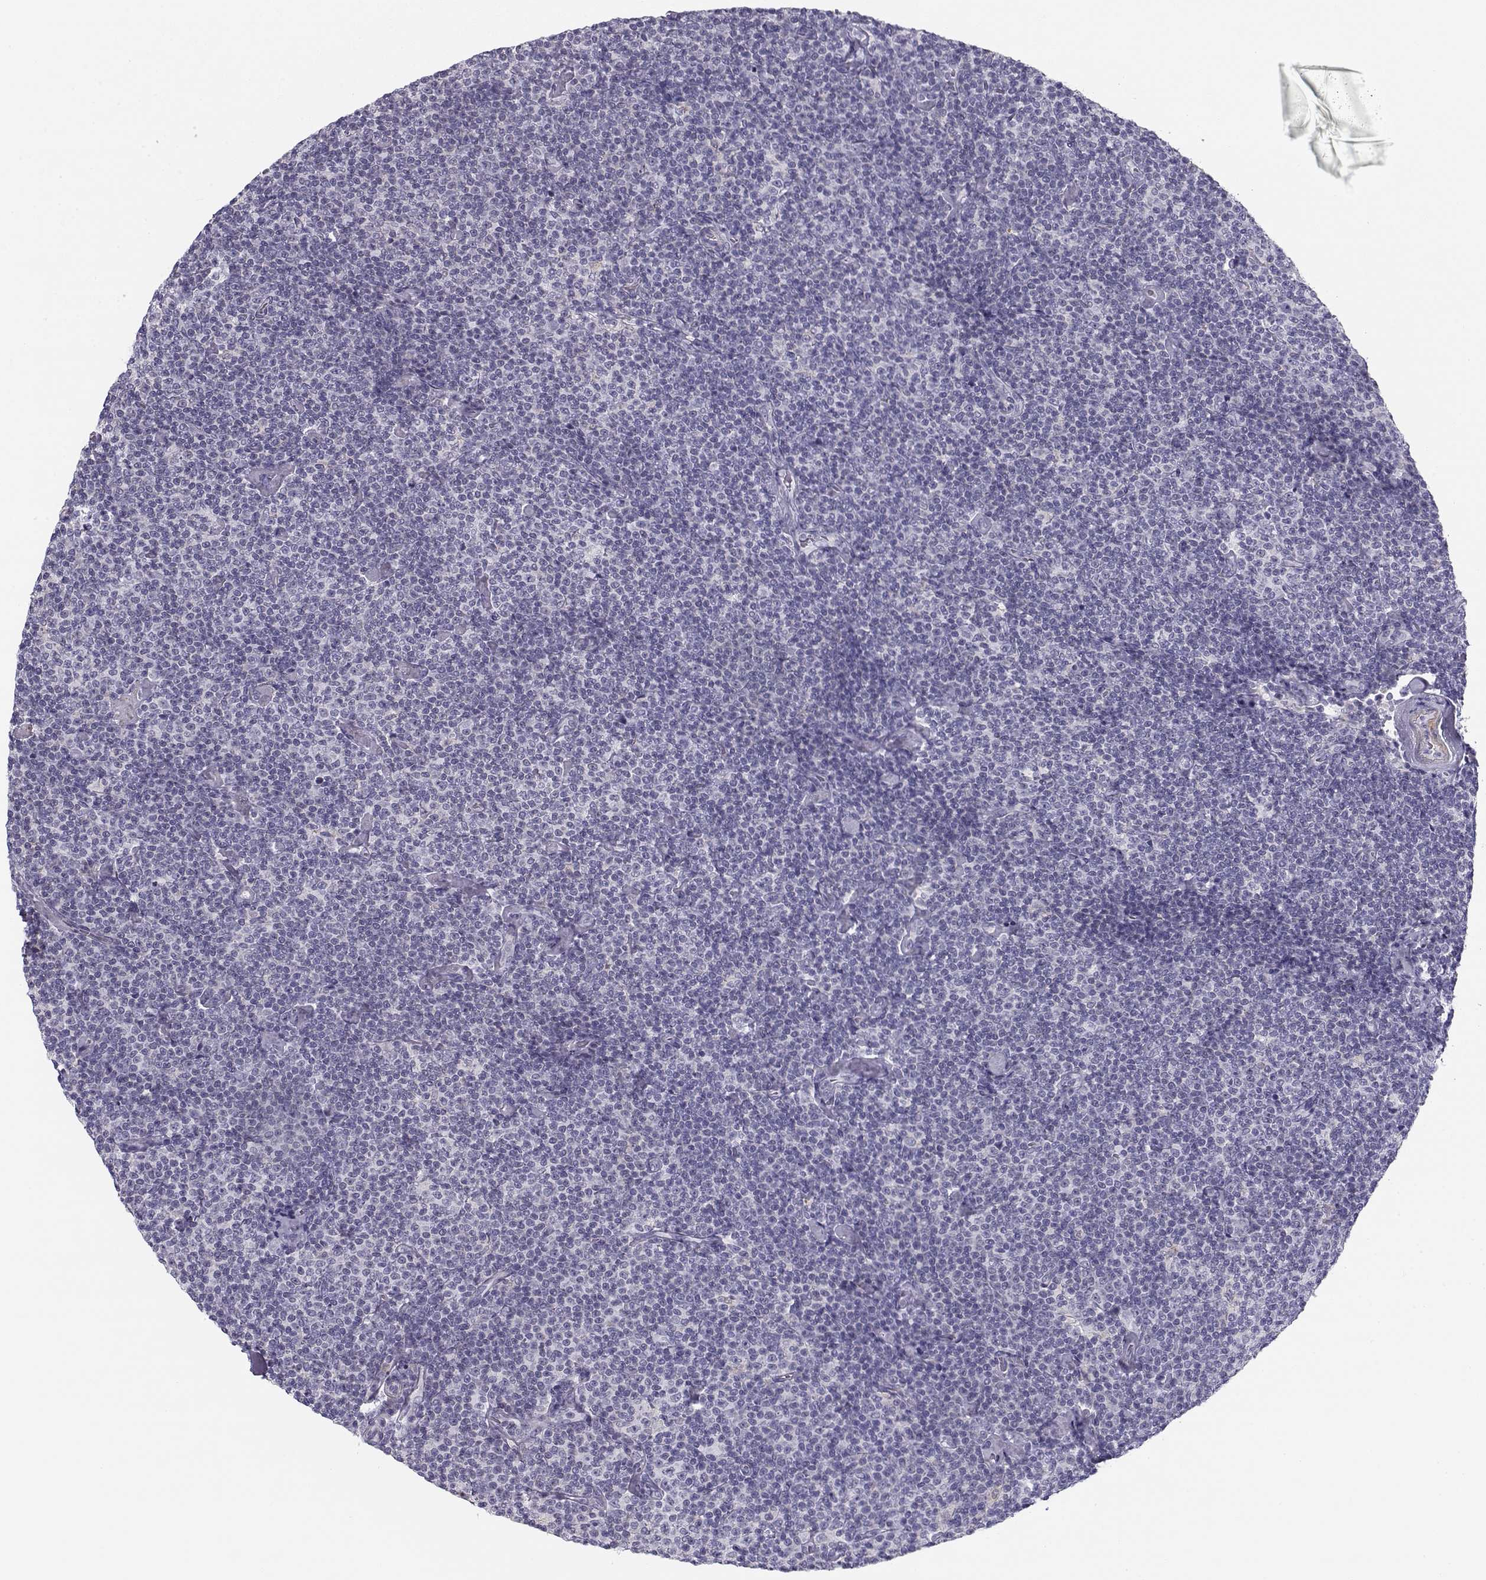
{"staining": {"intensity": "negative", "quantity": "none", "location": "none"}, "tissue": "lymphoma", "cell_type": "Tumor cells", "image_type": "cancer", "snomed": [{"axis": "morphology", "description": "Malignant lymphoma, non-Hodgkin's type, Low grade"}, {"axis": "topography", "description": "Lymph node"}], "caption": "DAB immunohistochemical staining of low-grade malignant lymphoma, non-Hodgkin's type shows no significant positivity in tumor cells.", "gene": "CREB3L3", "patient": {"sex": "male", "age": 81}}